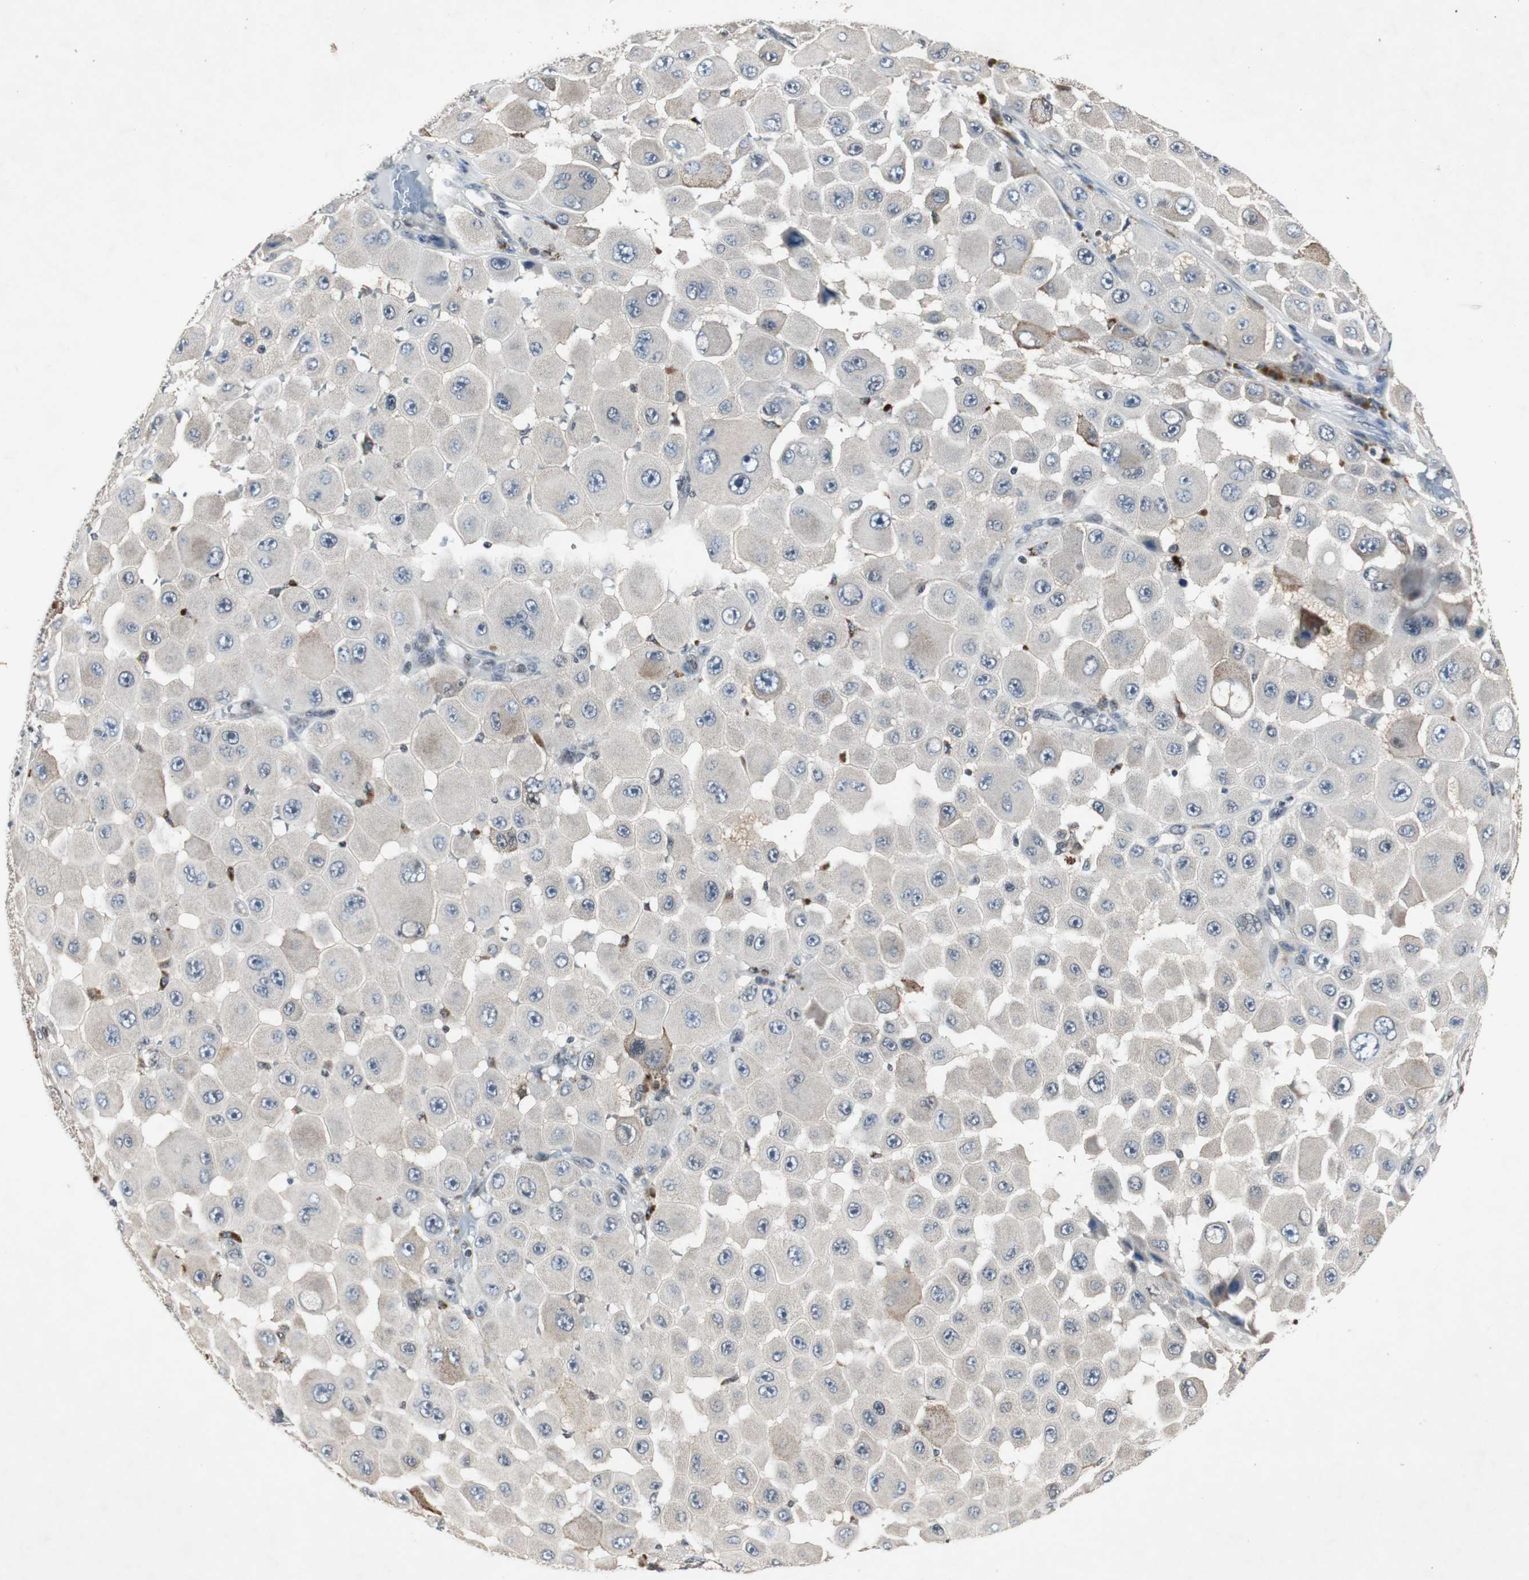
{"staining": {"intensity": "weak", "quantity": ">75%", "location": "cytoplasmic/membranous"}, "tissue": "melanoma", "cell_type": "Tumor cells", "image_type": "cancer", "snomed": [{"axis": "morphology", "description": "Malignant melanoma, NOS"}, {"axis": "topography", "description": "Skin"}], "caption": "Melanoma stained with a brown dye shows weak cytoplasmic/membranous positive positivity in approximately >75% of tumor cells.", "gene": "SMAD1", "patient": {"sex": "female", "age": 81}}